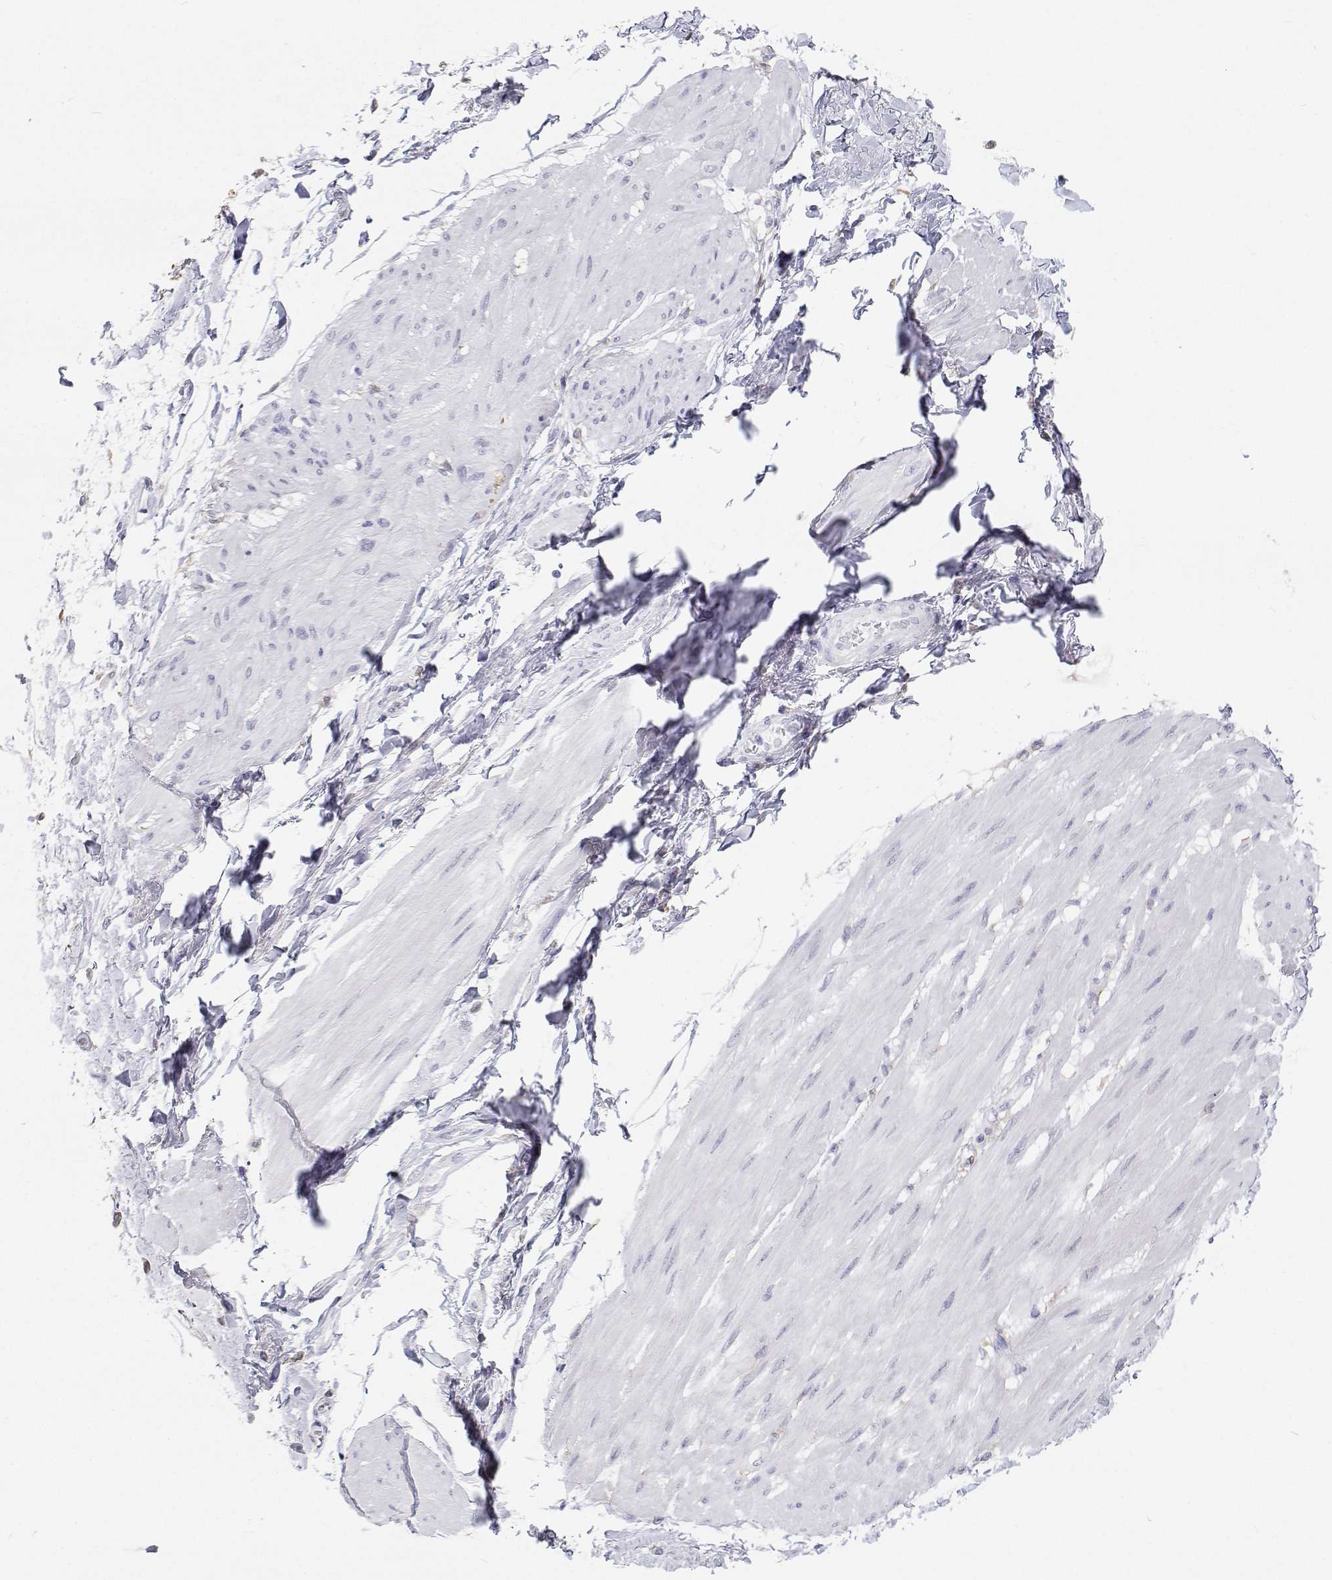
{"staining": {"intensity": "negative", "quantity": "none", "location": "none"}, "tissue": "adipose tissue", "cell_type": "Adipocytes", "image_type": "normal", "snomed": [{"axis": "morphology", "description": "Normal tissue, NOS"}, {"axis": "topography", "description": "Urinary bladder"}, {"axis": "topography", "description": "Peripheral nerve tissue"}], "caption": "This histopathology image is of unremarkable adipose tissue stained with IHC to label a protein in brown with the nuclei are counter-stained blue. There is no staining in adipocytes.", "gene": "TTN", "patient": {"sex": "female", "age": 60}}